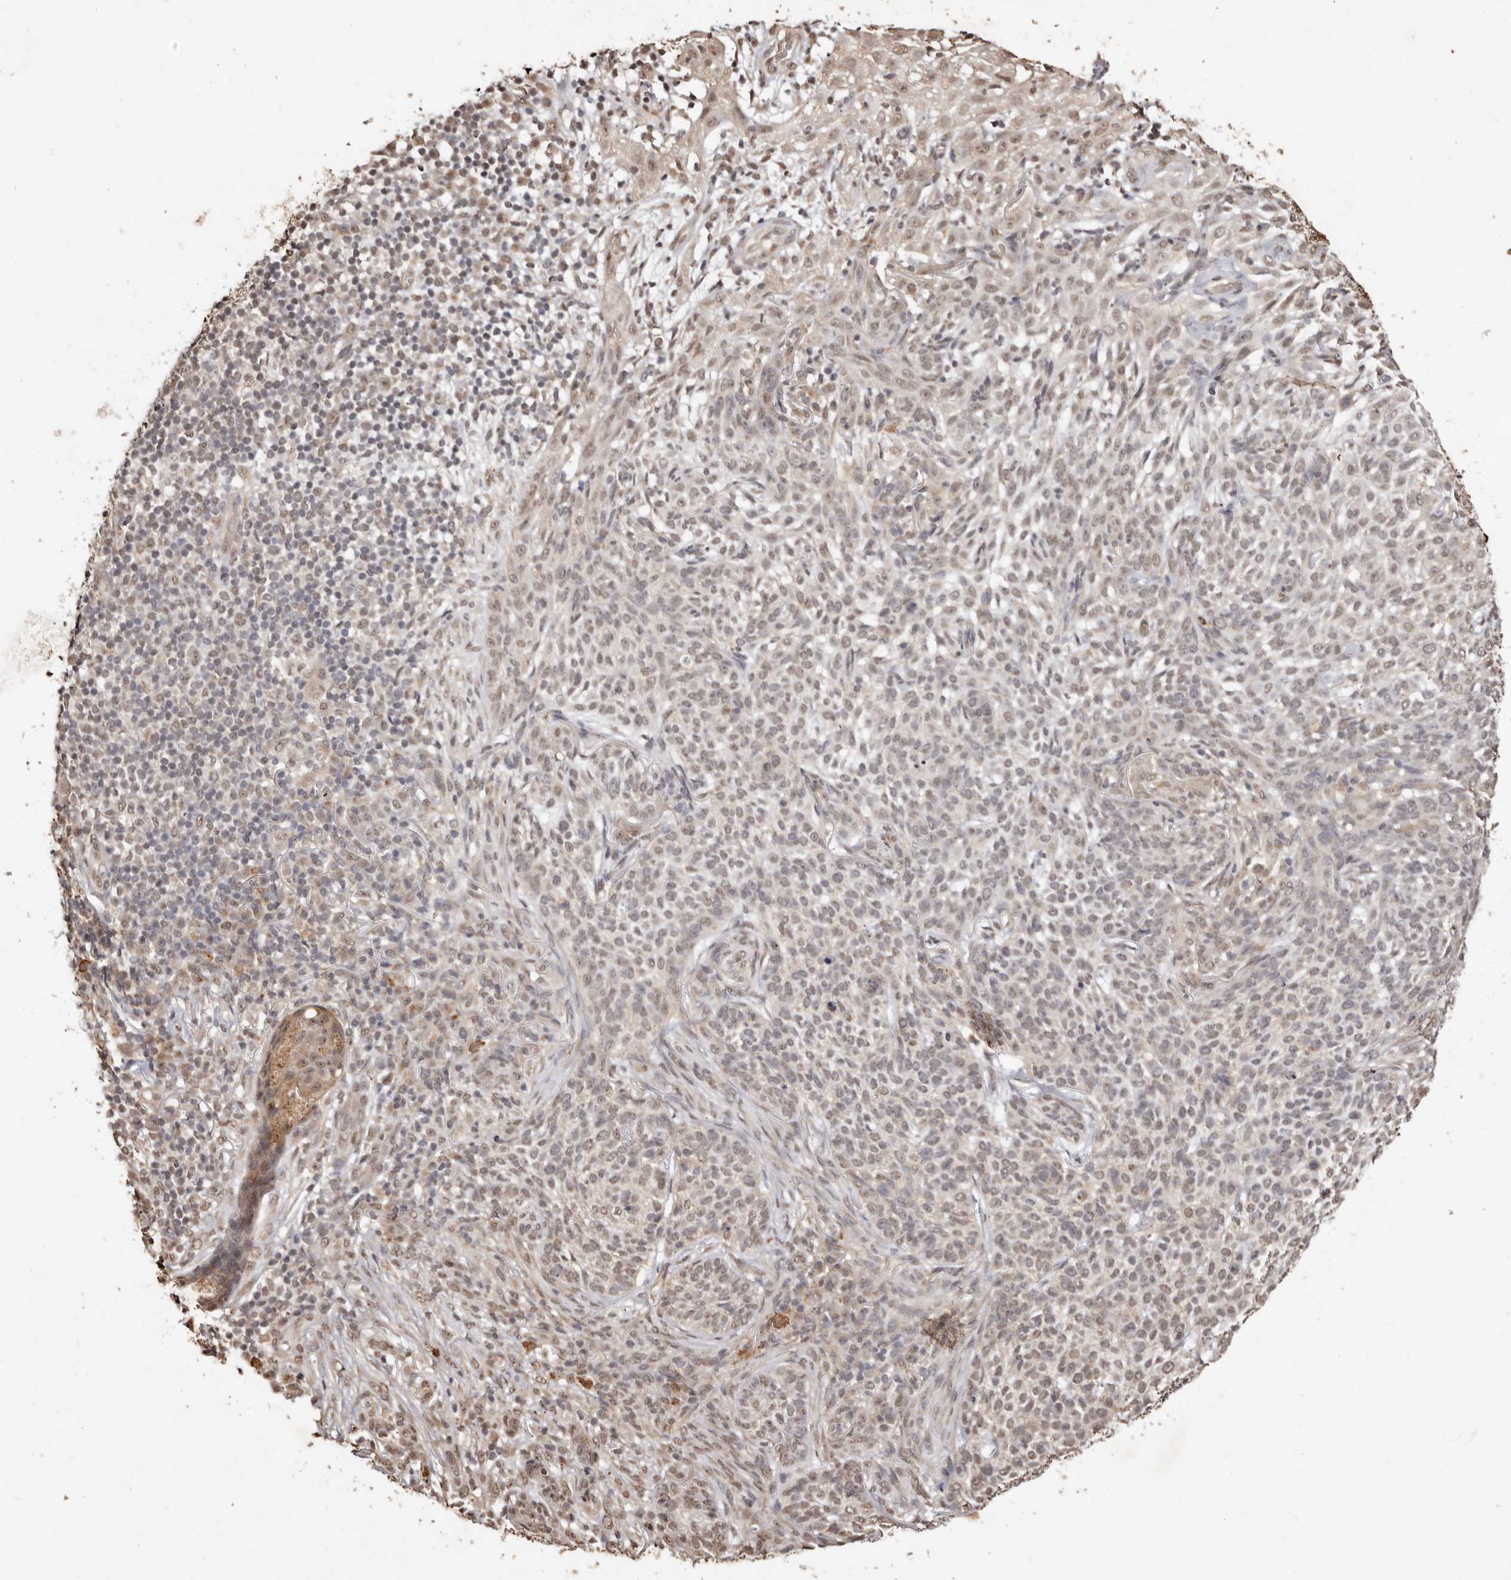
{"staining": {"intensity": "weak", "quantity": ">75%", "location": "nuclear"}, "tissue": "skin cancer", "cell_type": "Tumor cells", "image_type": "cancer", "snomed": [{"axis": "morphology", "description": "Basal cell carcinoma"}, {"axis": "topography", "description": "Skin"}], "caption": "Human skin cancer stained with a protein marker reveals weak staining in tumor cells.", "gene": "NOTCH1", "patient": {"sex": "female", "age": 64}}